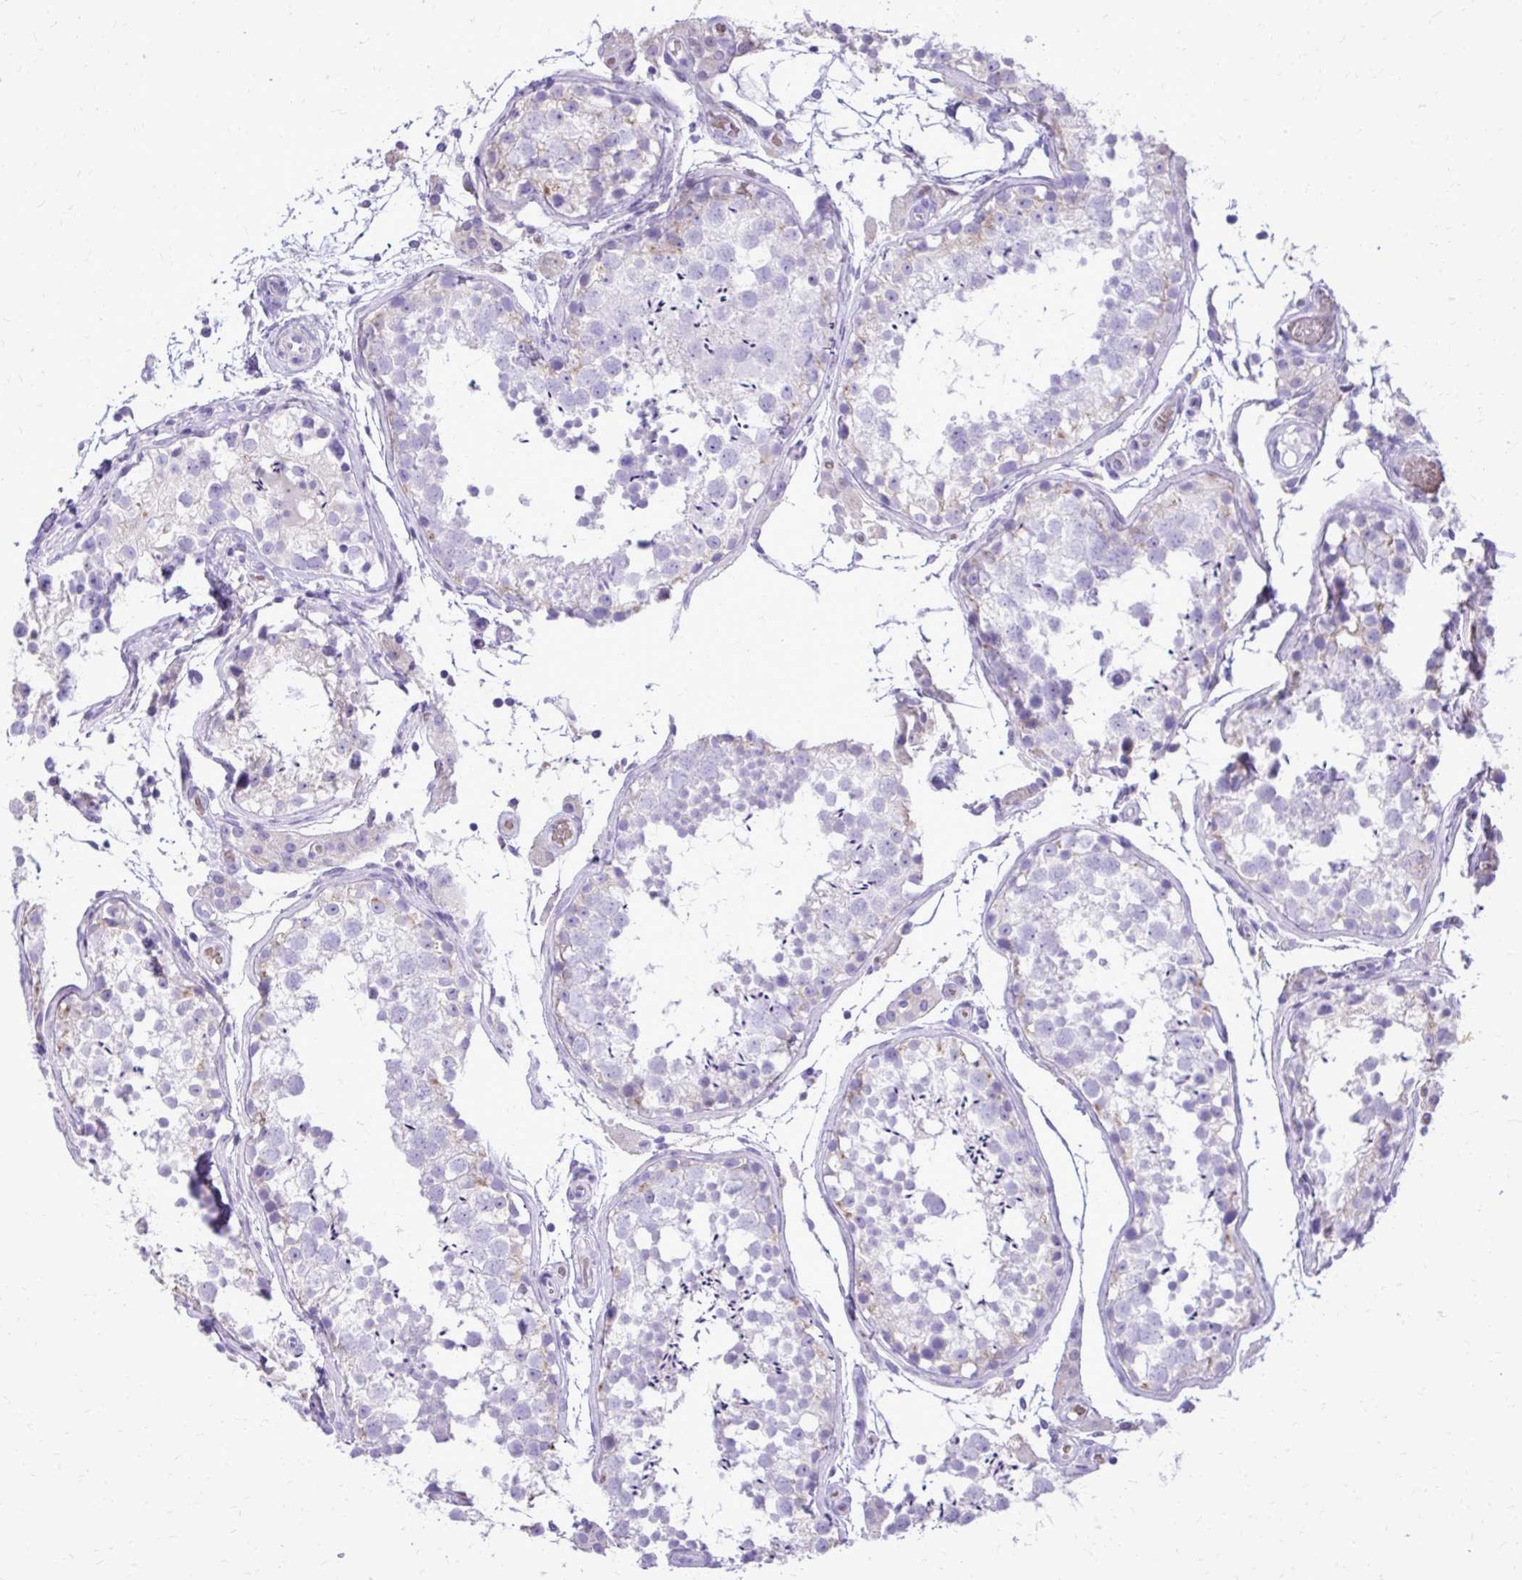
{"staining": {"intensity": "weak", "quantity": "<25%", "location": "cytoplasmic/membranous"}, "tissue": "testis", "cell_type": "Cells in seminiferous ducts", "image_type": "normal", "snomed": [{"axis": "morphology", "description": "Normal tissue, NOS"}, {"axis": "morphology", "description": "Seminoma, NOS"}, {"axis": "topography", "description": "Testis"}], "caption": "Immunohistochemical staining of unremarkable human testis shows no significant staining in cells in seminiferous ducts. (Brightfield microscopy of DAB IHC at high magnification).", "gene": "CAT", "patient": {"sex": "male", "age": 29}}